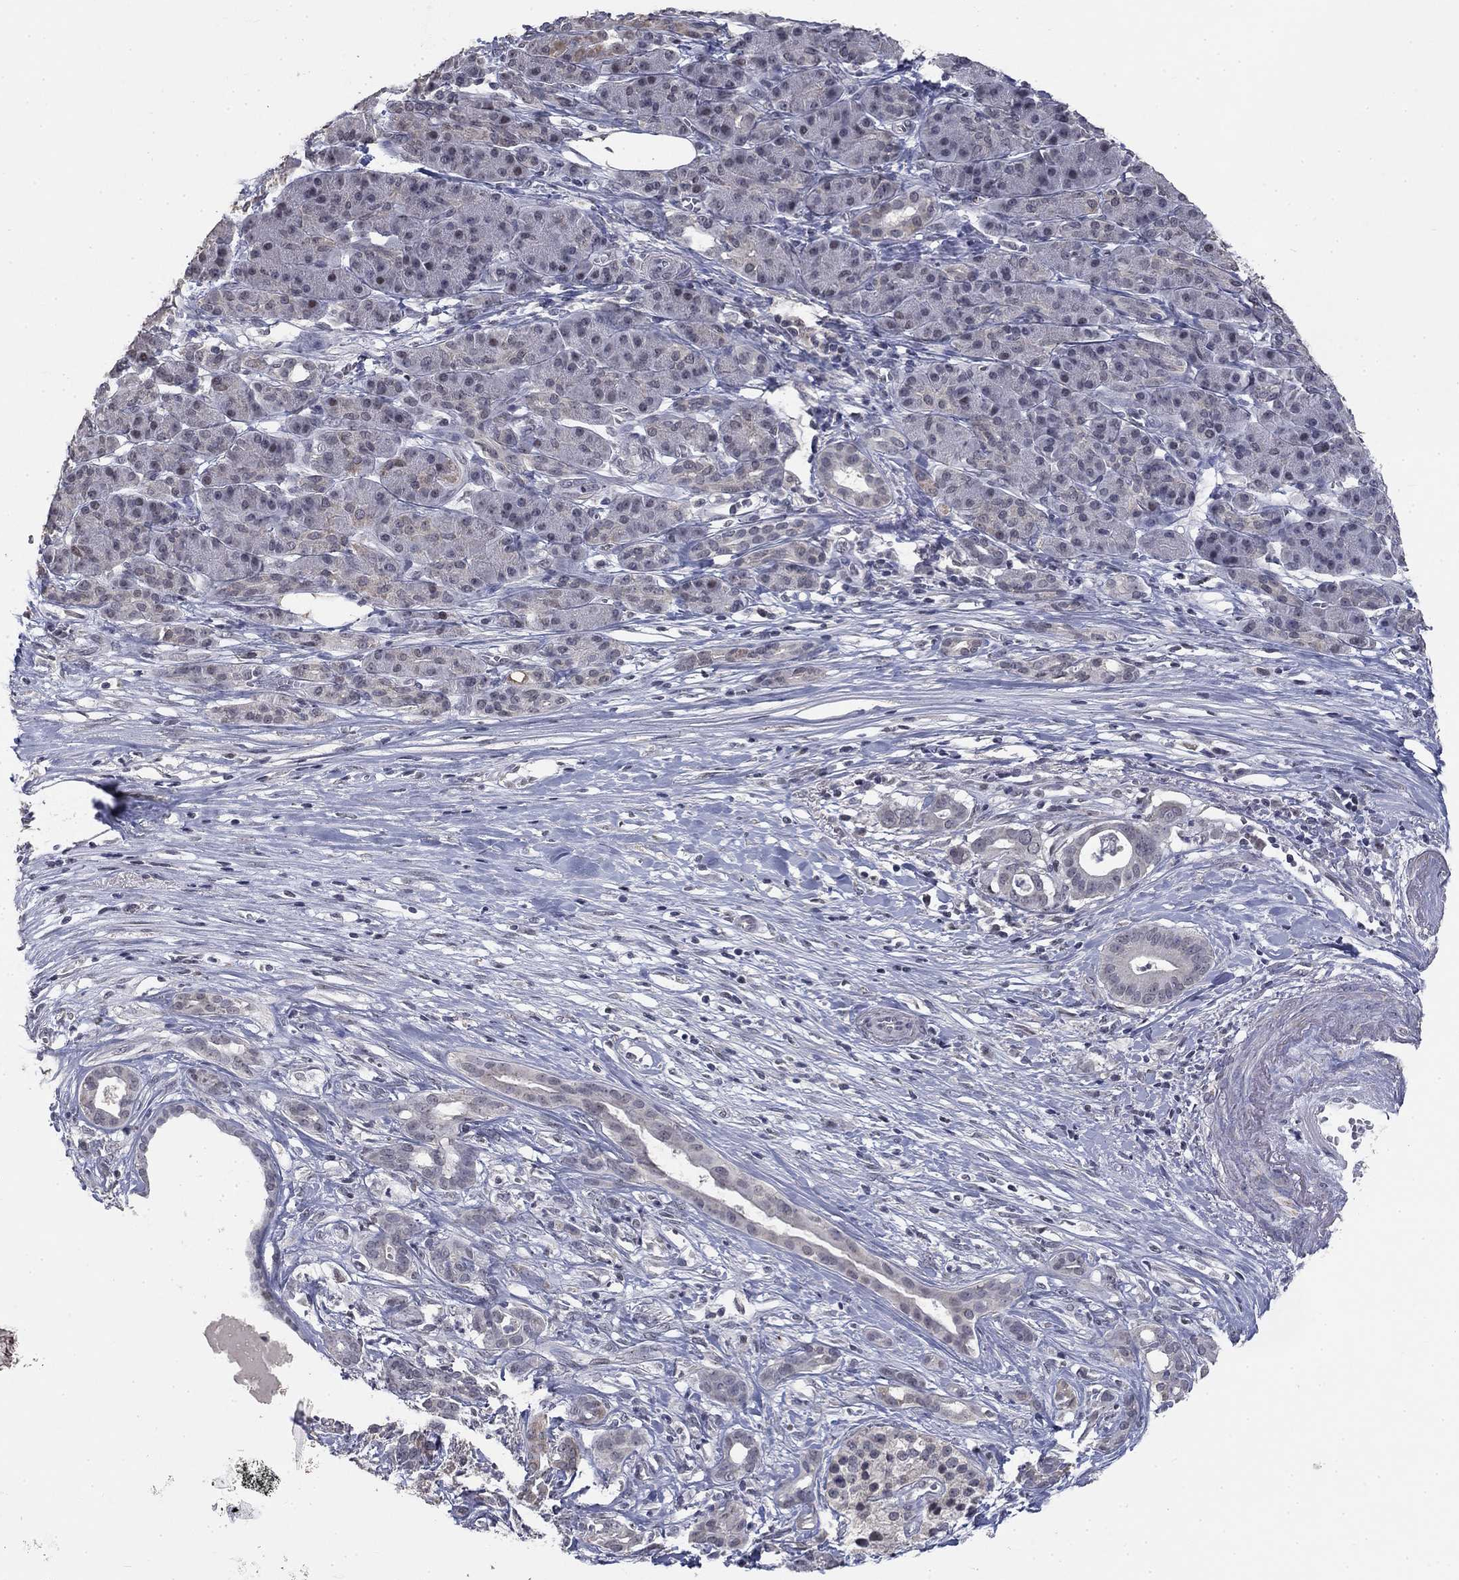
{"staining": {"intensity": "negative", "quantity": "none", "location": "none"}, "tissue": "pancreatic cancer", "cell_type": "Tumor cells", "image_type": "cancer", "snomed": [{"axis": "morphology", "description": "Adenocarcinoma, NOS"}, {"axis": "topography", "description": "Pancreas"}], "caption": "The histopathology image demonstrates no staining of tumor cells in adenocarcinoma (pancreatic).", "gene": "SPATA33", "patient": {"sex": "male", "age": 61}}